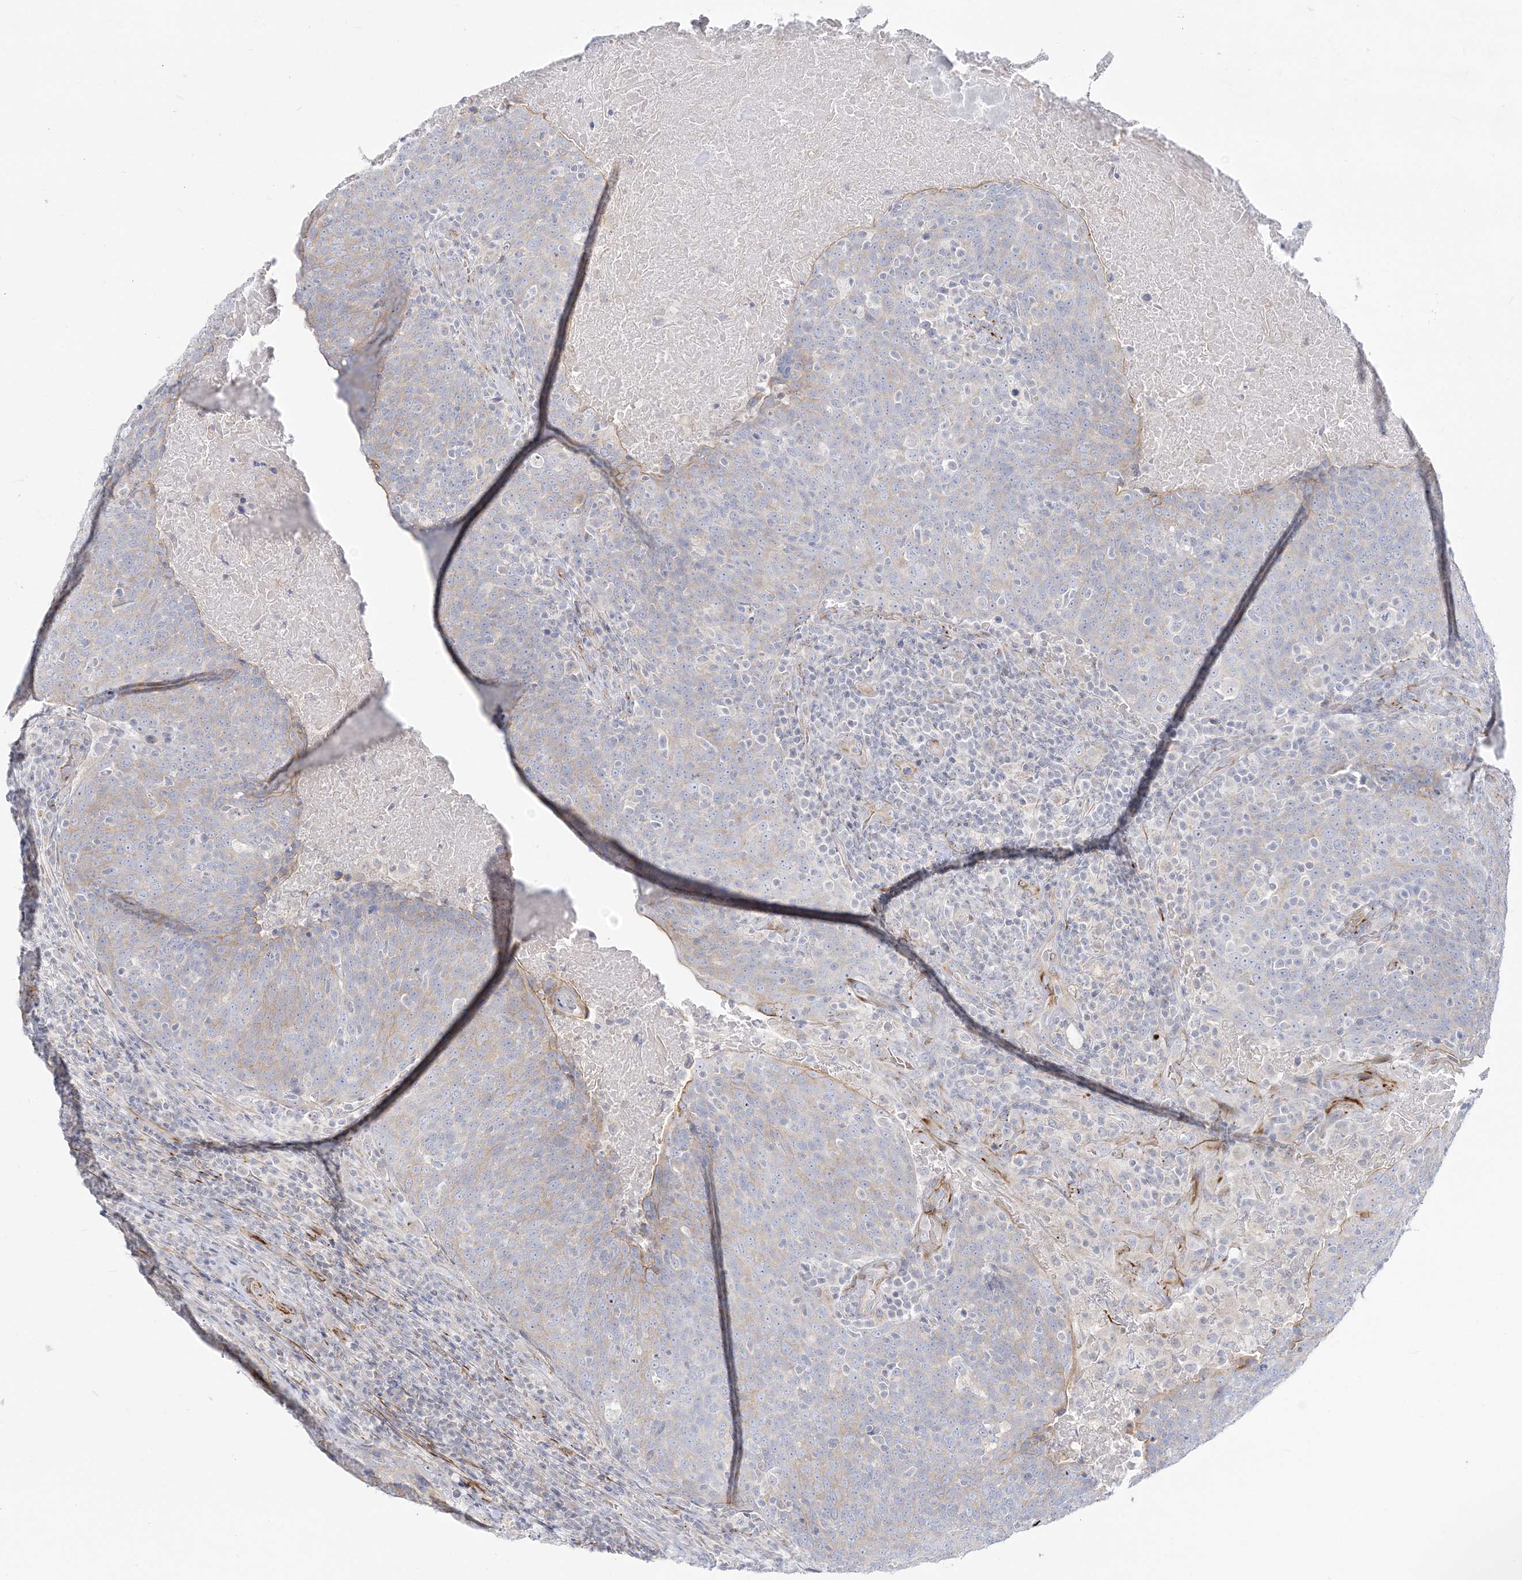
{"staining": {"intensity": "weak", "quantity": "<25%", "location": "cytoplasmic/membranous"}, "tissue": "head and neck cancer", "cell_type": "Tumor cells", "image_type": "cancer", "snomed": [{"axis": "morphology", "description": "Squamous cell carcinoma, NOS"}, {"axis": "morphology", "description": "Squamous cell carcinoma, metastatic, NOS"}, {"axis": "topography", "description": "Lymph node"}, {"axis": "topography", "description": "Head-Neck"}], "caption": "Tumor cells show no significant positivity in metastatic squamous cell carcinoma (head and neck).", "gene": "GPAT2", "patient": {"sex": "male", "age": 62}}